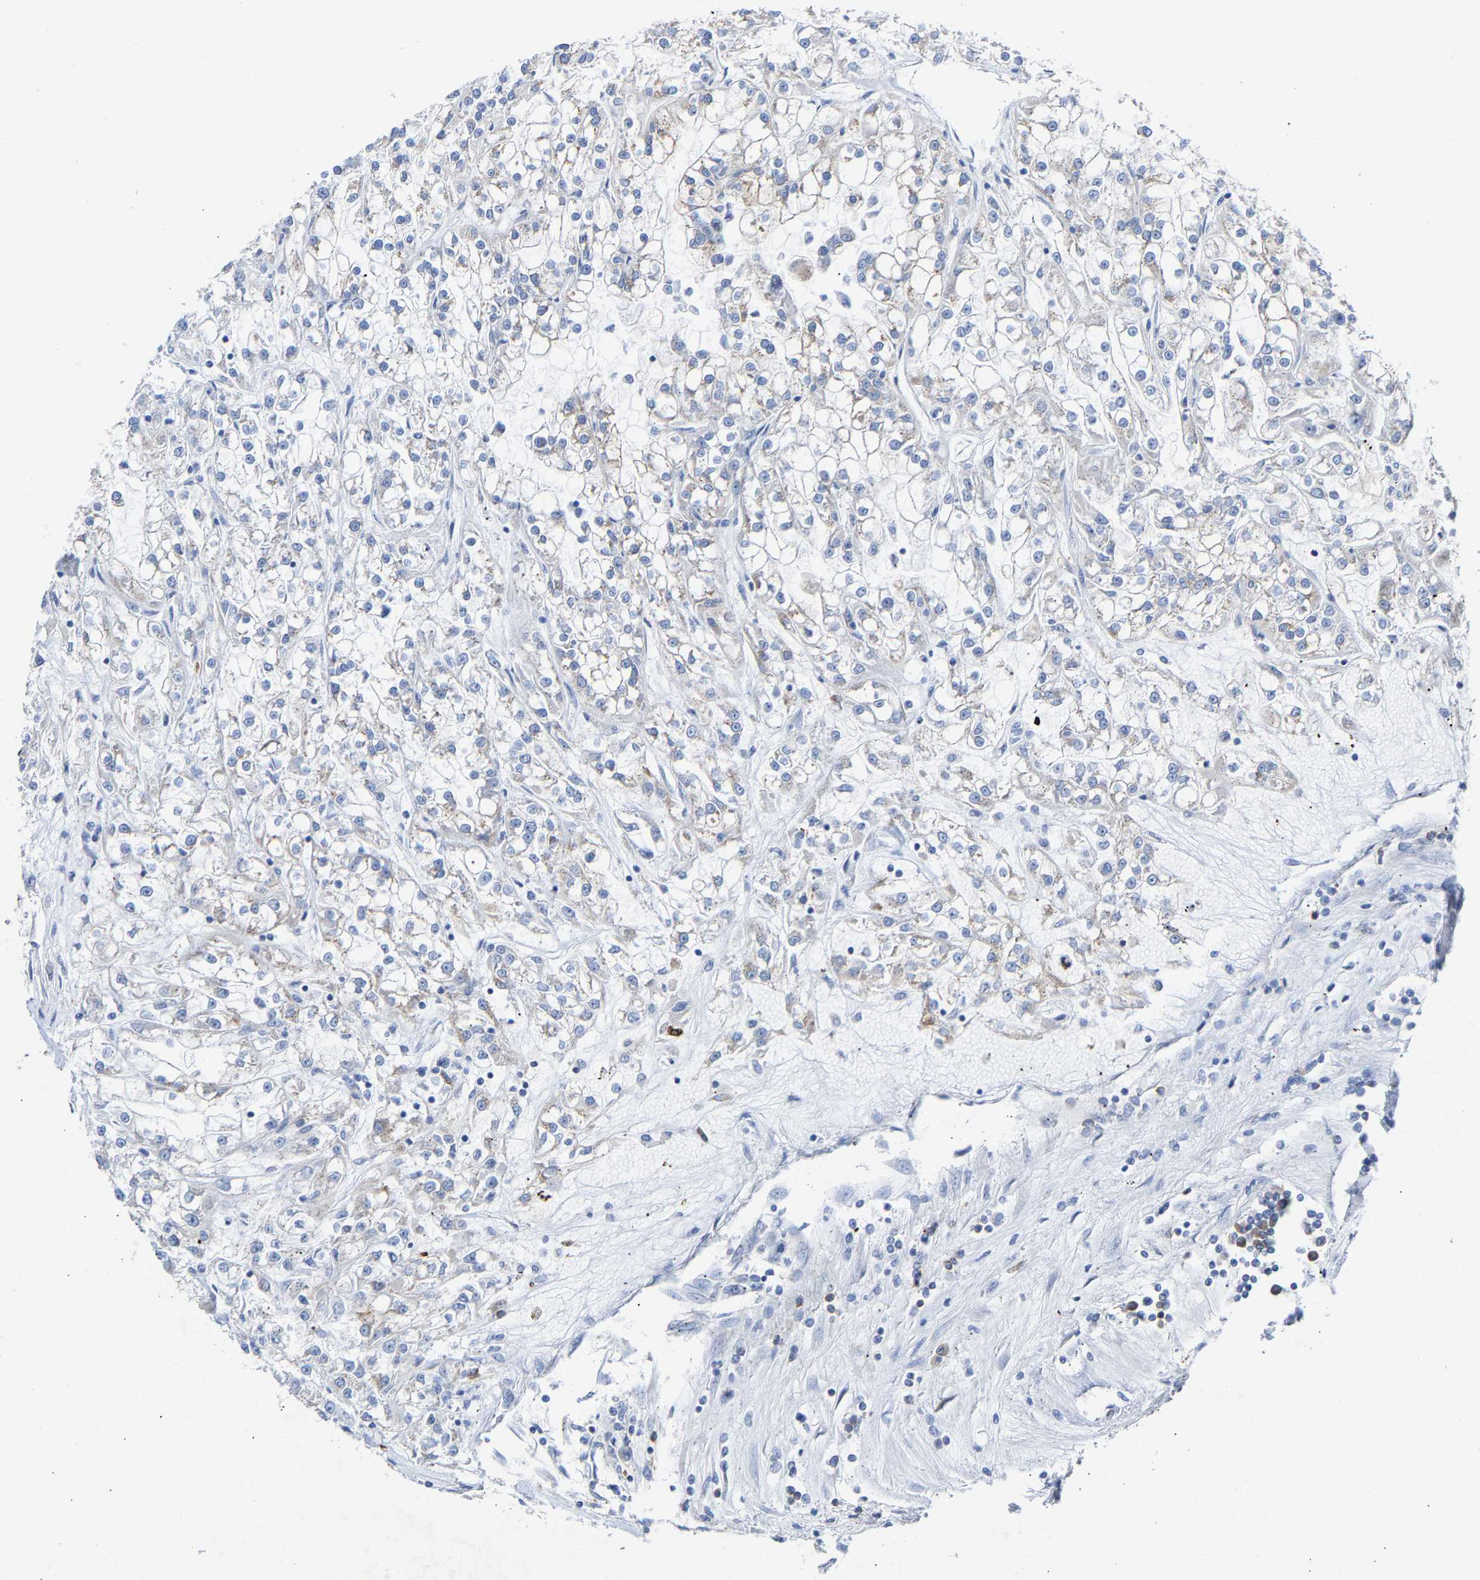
{"staining": {"intensity": "moderate", "quantity": "<25%", "location": "cytoplasmic/membranous"}, "tissue": "renal cancer", "cell_type": "Tumor cells", "image_type": "cancer", "snomed": [{"axis": "morphology", "description": "Adenocarcinoma, NOS"}, {"axis": "topography", "description": "Kidney"}], "caption": "DAB (3,3'-diaminobenzidine) immunohistochemical staining of human renal adenocarcinoma reveals moderate cytoplasmic/membranous protein expression in about <25% of tumor cells.", "gene": "PPP1R15A", "patient": {"sex": "female", "age": 52}}